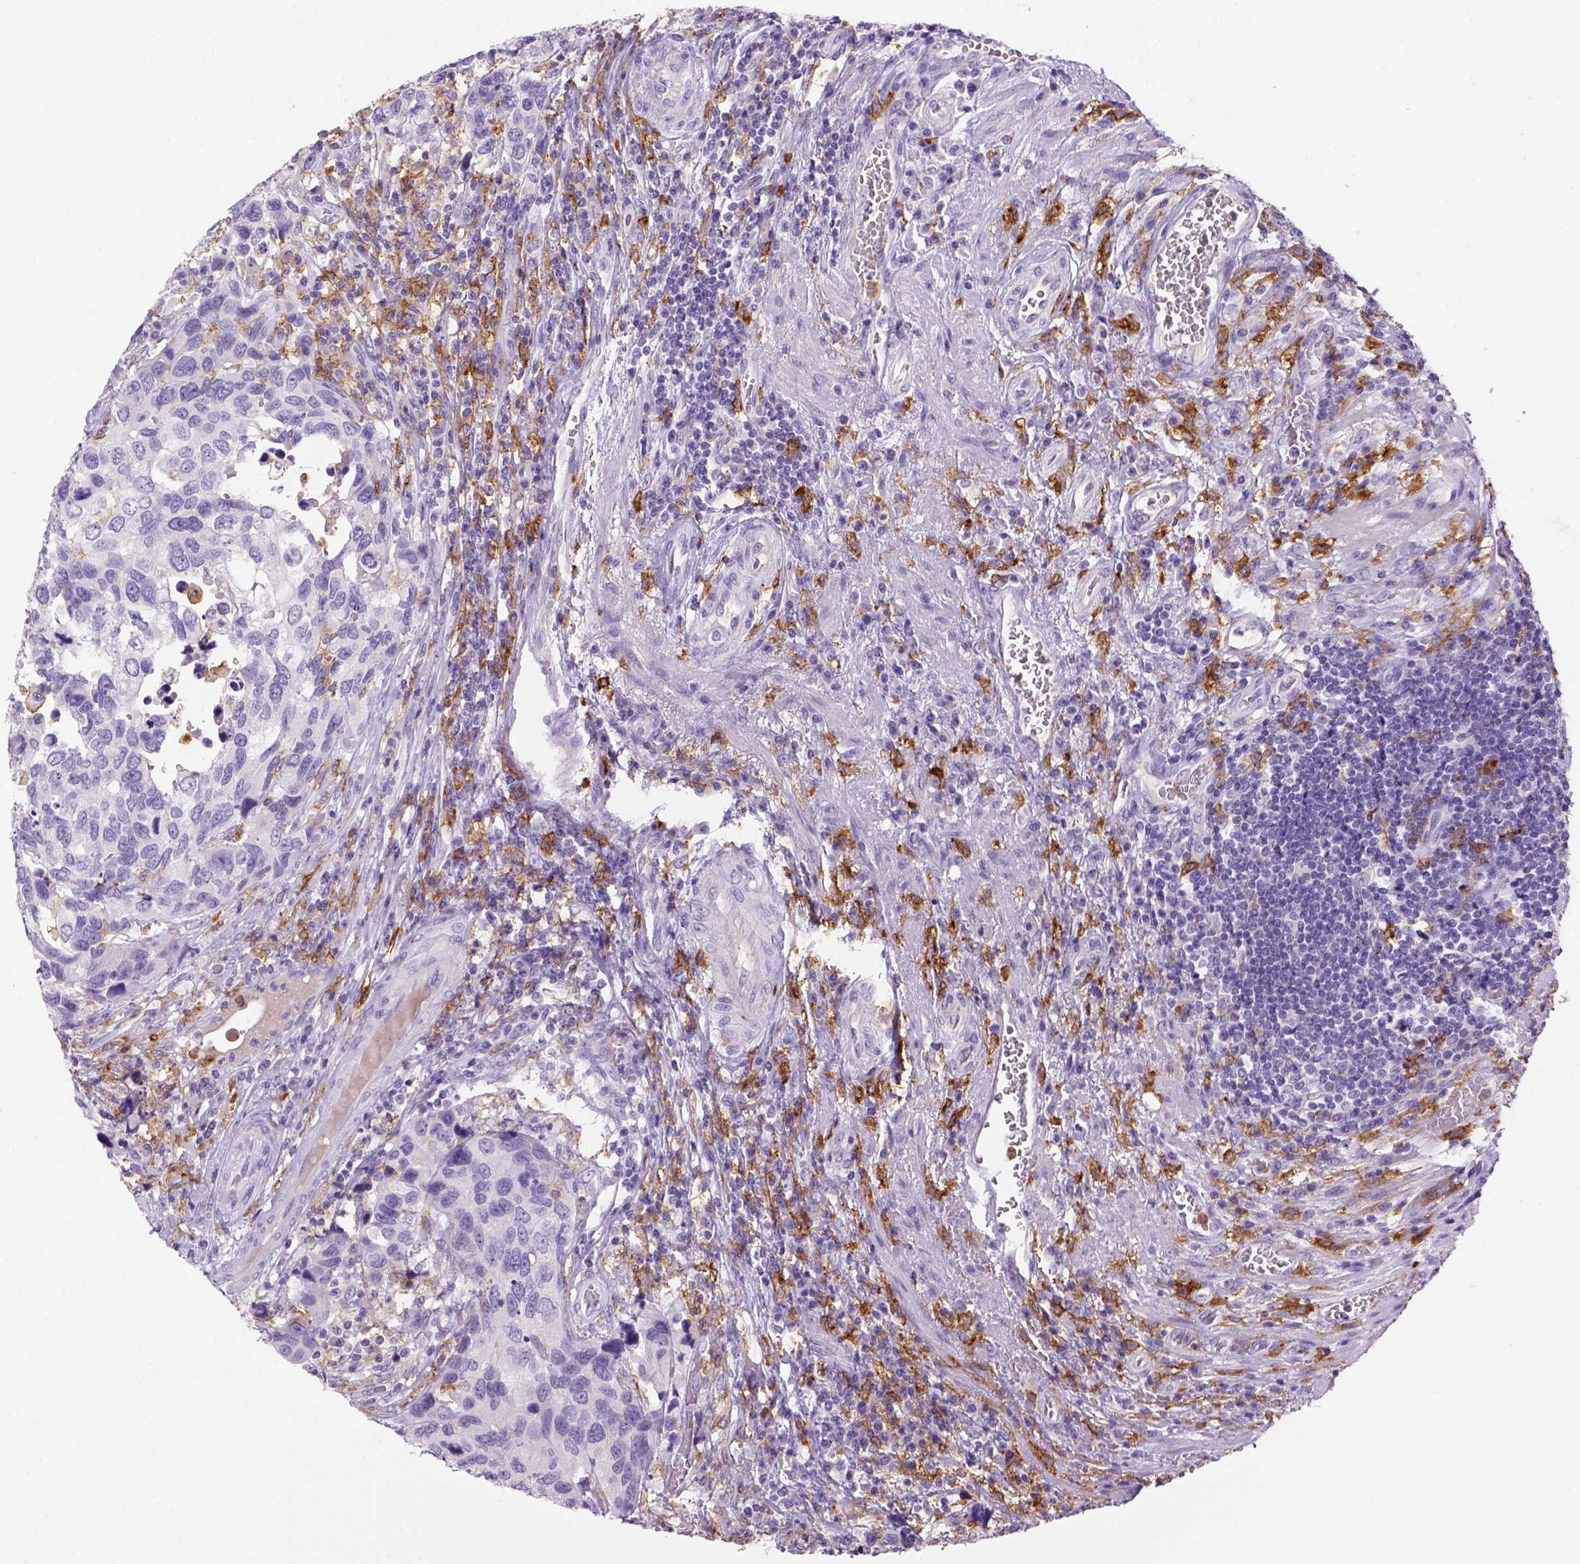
{"staining": {"intensity": "negative", "quantity": "none", "location": "none"}, "tissue": "urothelial cancer", "cell_type": "Tumor cells", "image_type": "cancer", "snomed": [{"axis": "morphology", "description": "Urothelial carcinoma, High grade"}, {"axis": "topography", "description": "Urinary bladder"}], "caption": "Tumor cells show no significant staining in urothelial cancer.", "gene": "CD14", "patient": {"sex": "male", "age": 60}}